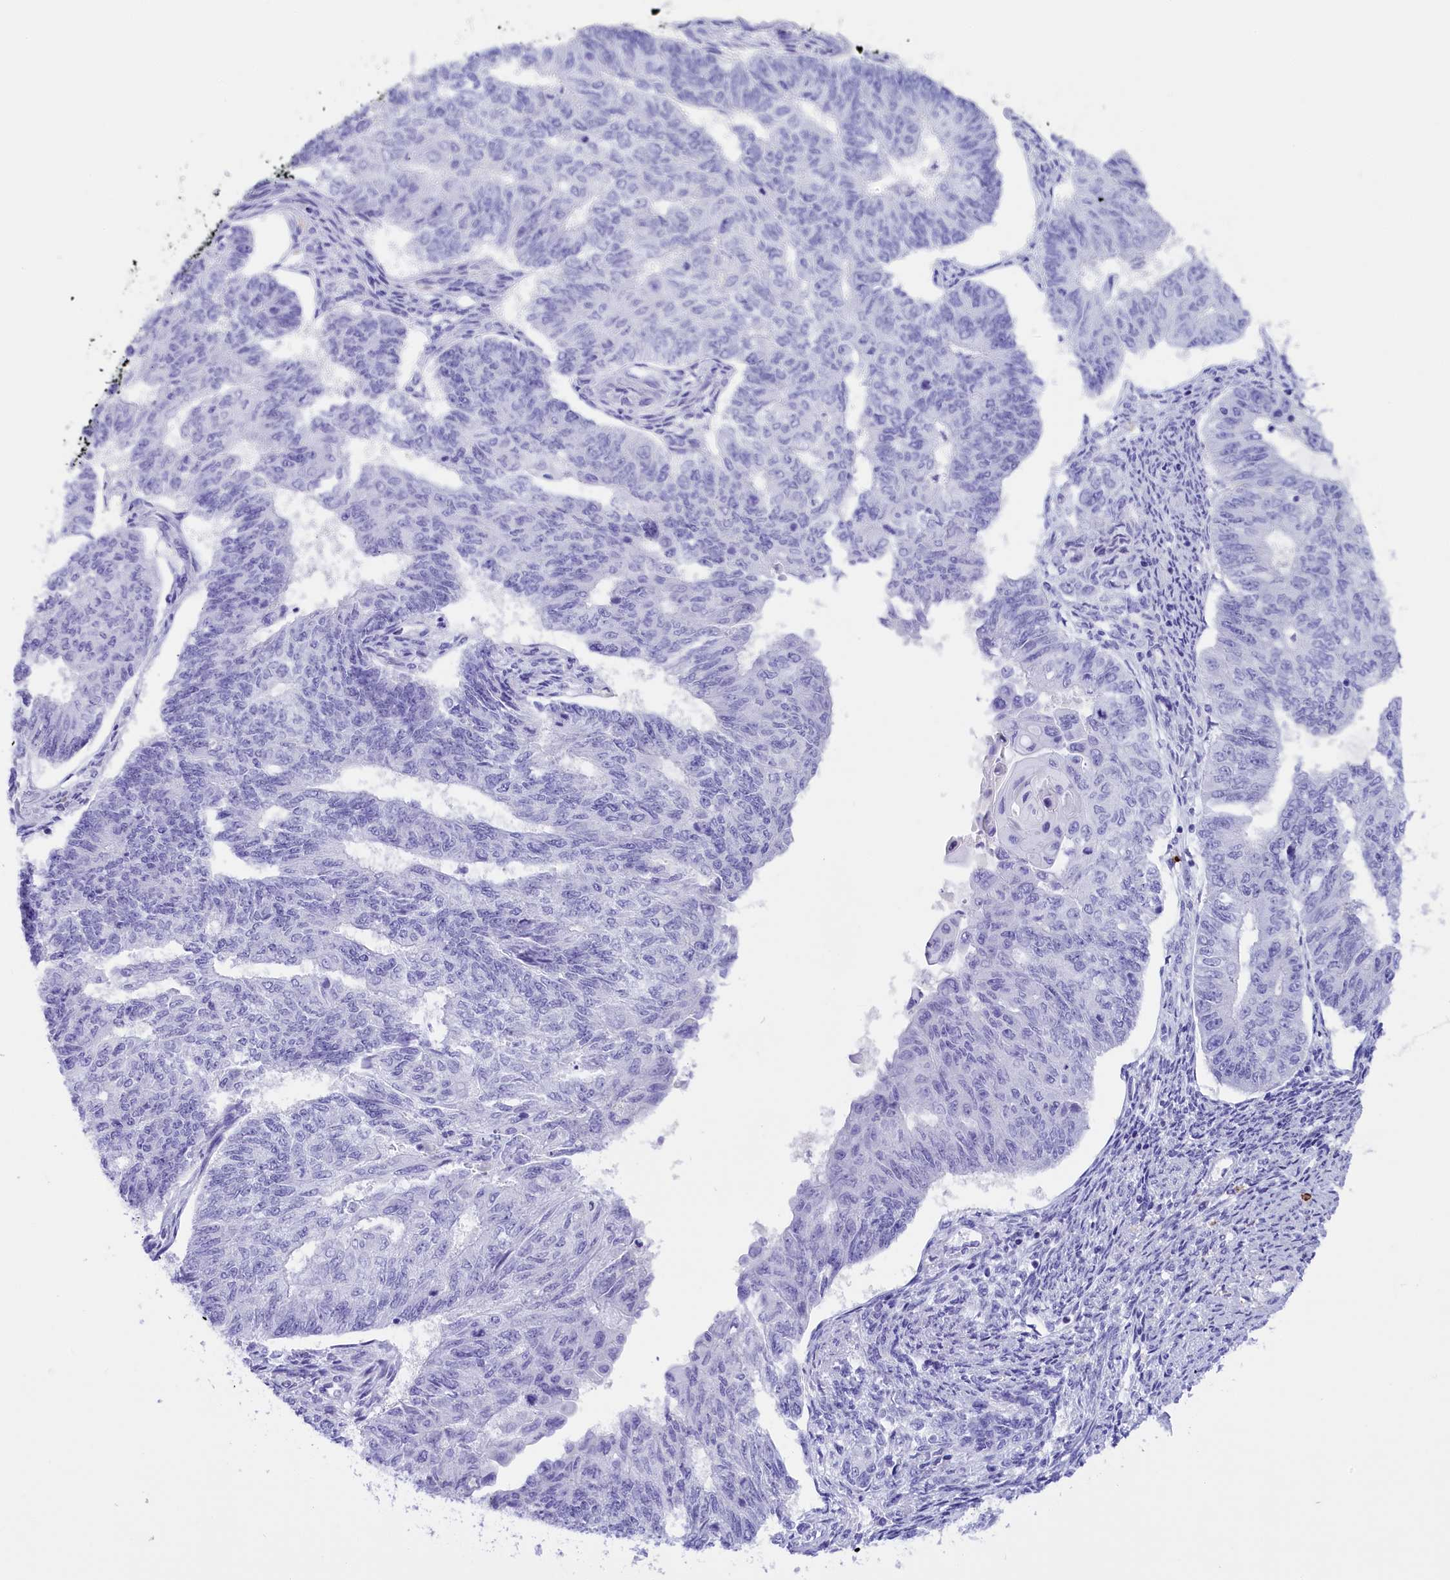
{"staining": {"intensity": "negative", "quantity": "none", "location": "none"}, "tissue": "endometrial cancer", "cell_type": "Tumor cells", "image_type": "cancer", "snomed": [{"axis": "morphology", "description": "Adenocarcinoma, NOS"}, {"axis": "topography", "description": "Endometrium"}], "caption": "High magnification brightfield microscopy of endometrial cancer stained with DAB (3,3'-diaminobenzidine) (brown) and counterstained with hematoxylin (blue): tumor cells show no significant staining.", "gene": "CLC", "patient": {"sex": "female", "age": 32}}